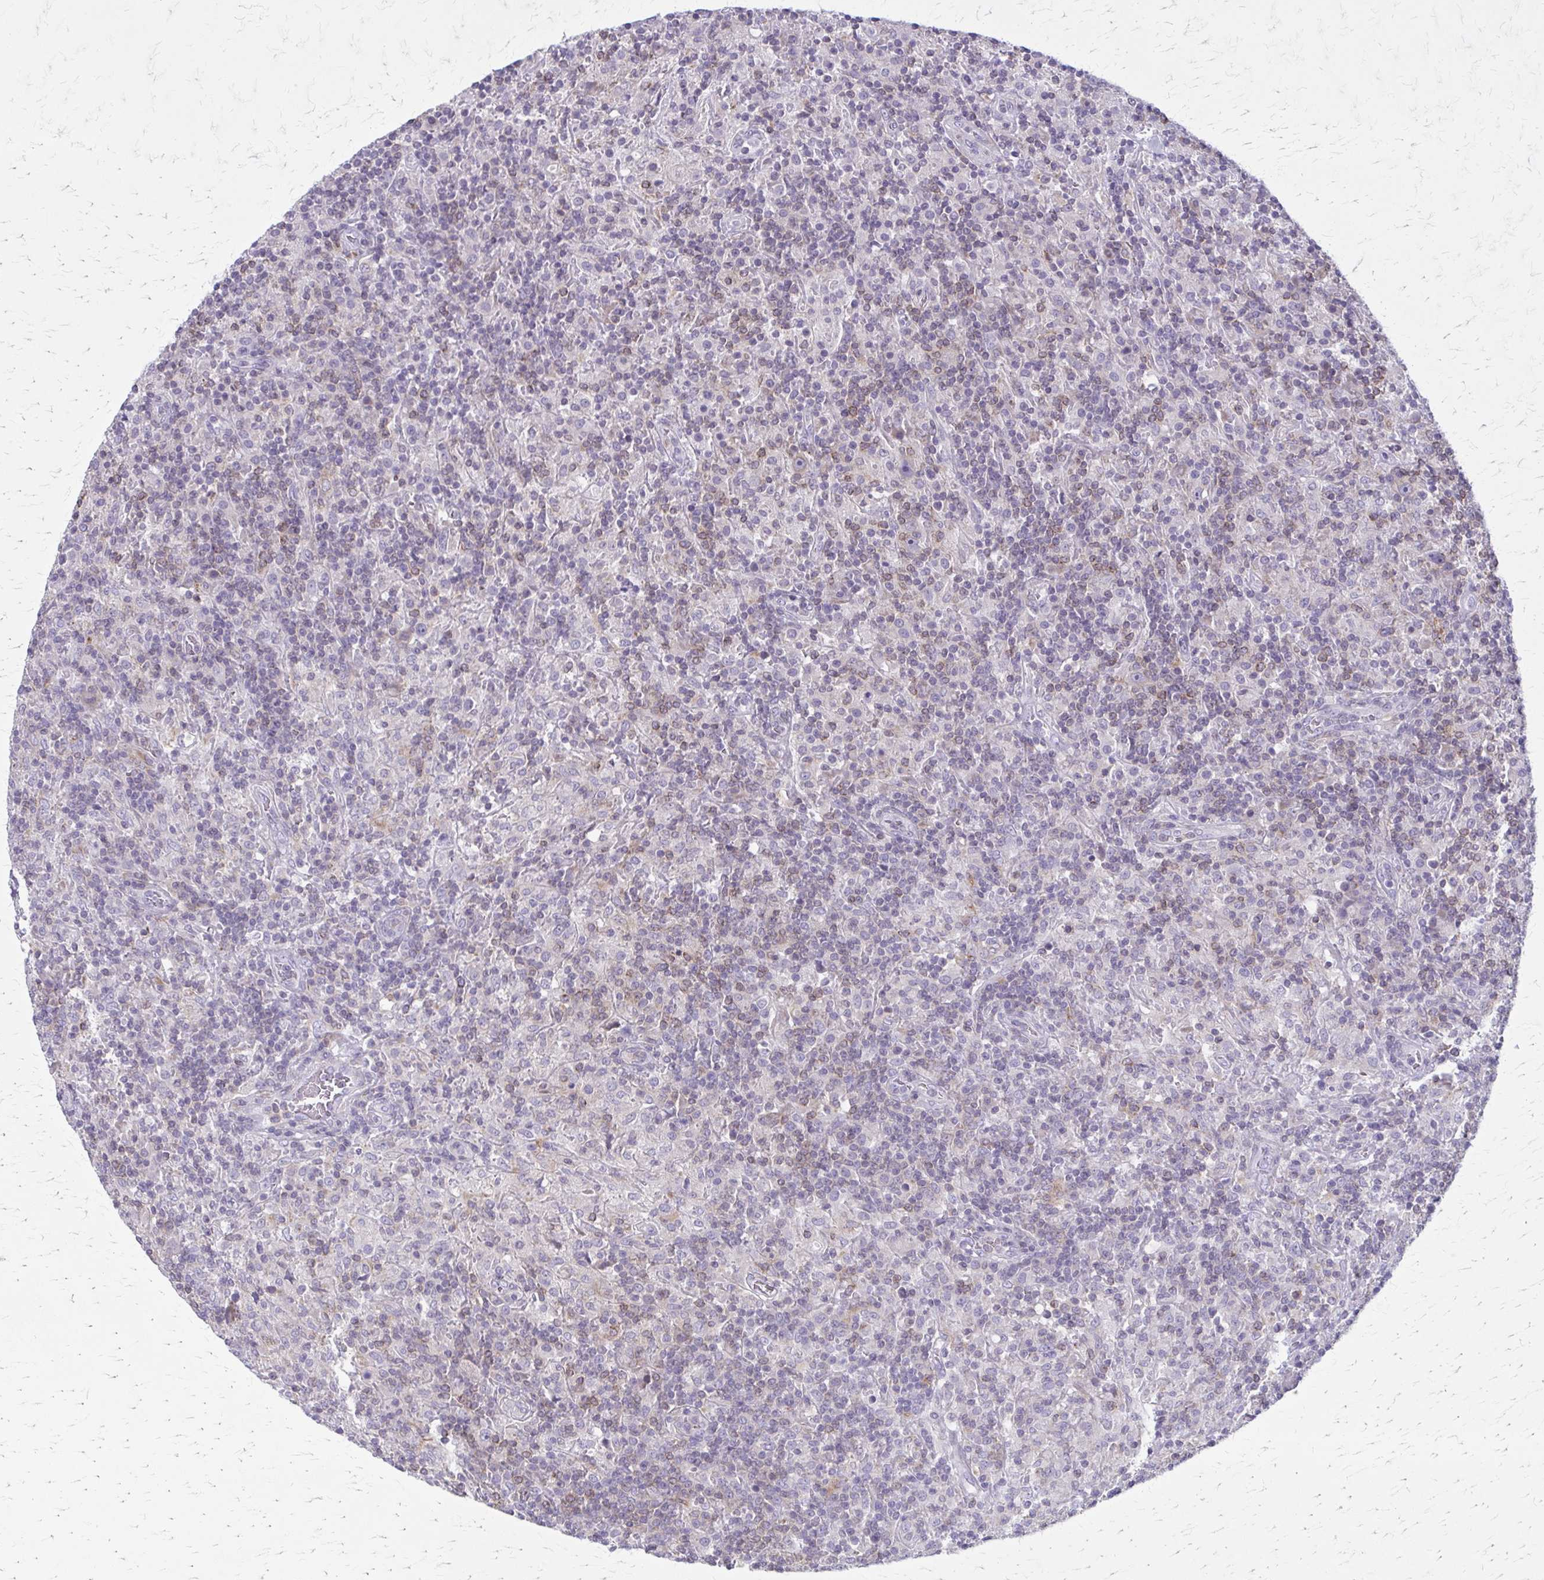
{"staining": {"intensity": "negative", "quantity": "none", "location": "none"}, "tissue": "lymphoma", "cell_type": "Tumor cells", "image_type": "cancer", "snomed": [{"axis": "morphology", "description": "Hodgkin's disease, NOS"}, {"axis": "topography", "description": "Lymph node"}], "caption": "High power microscopy micrograph of an immunohistochemistry histopathology image of lymphoma, revealing no significant expression in tumor cells.", "gene": "PITPNM1", "patient": {"sex": "male", "age": 70}}